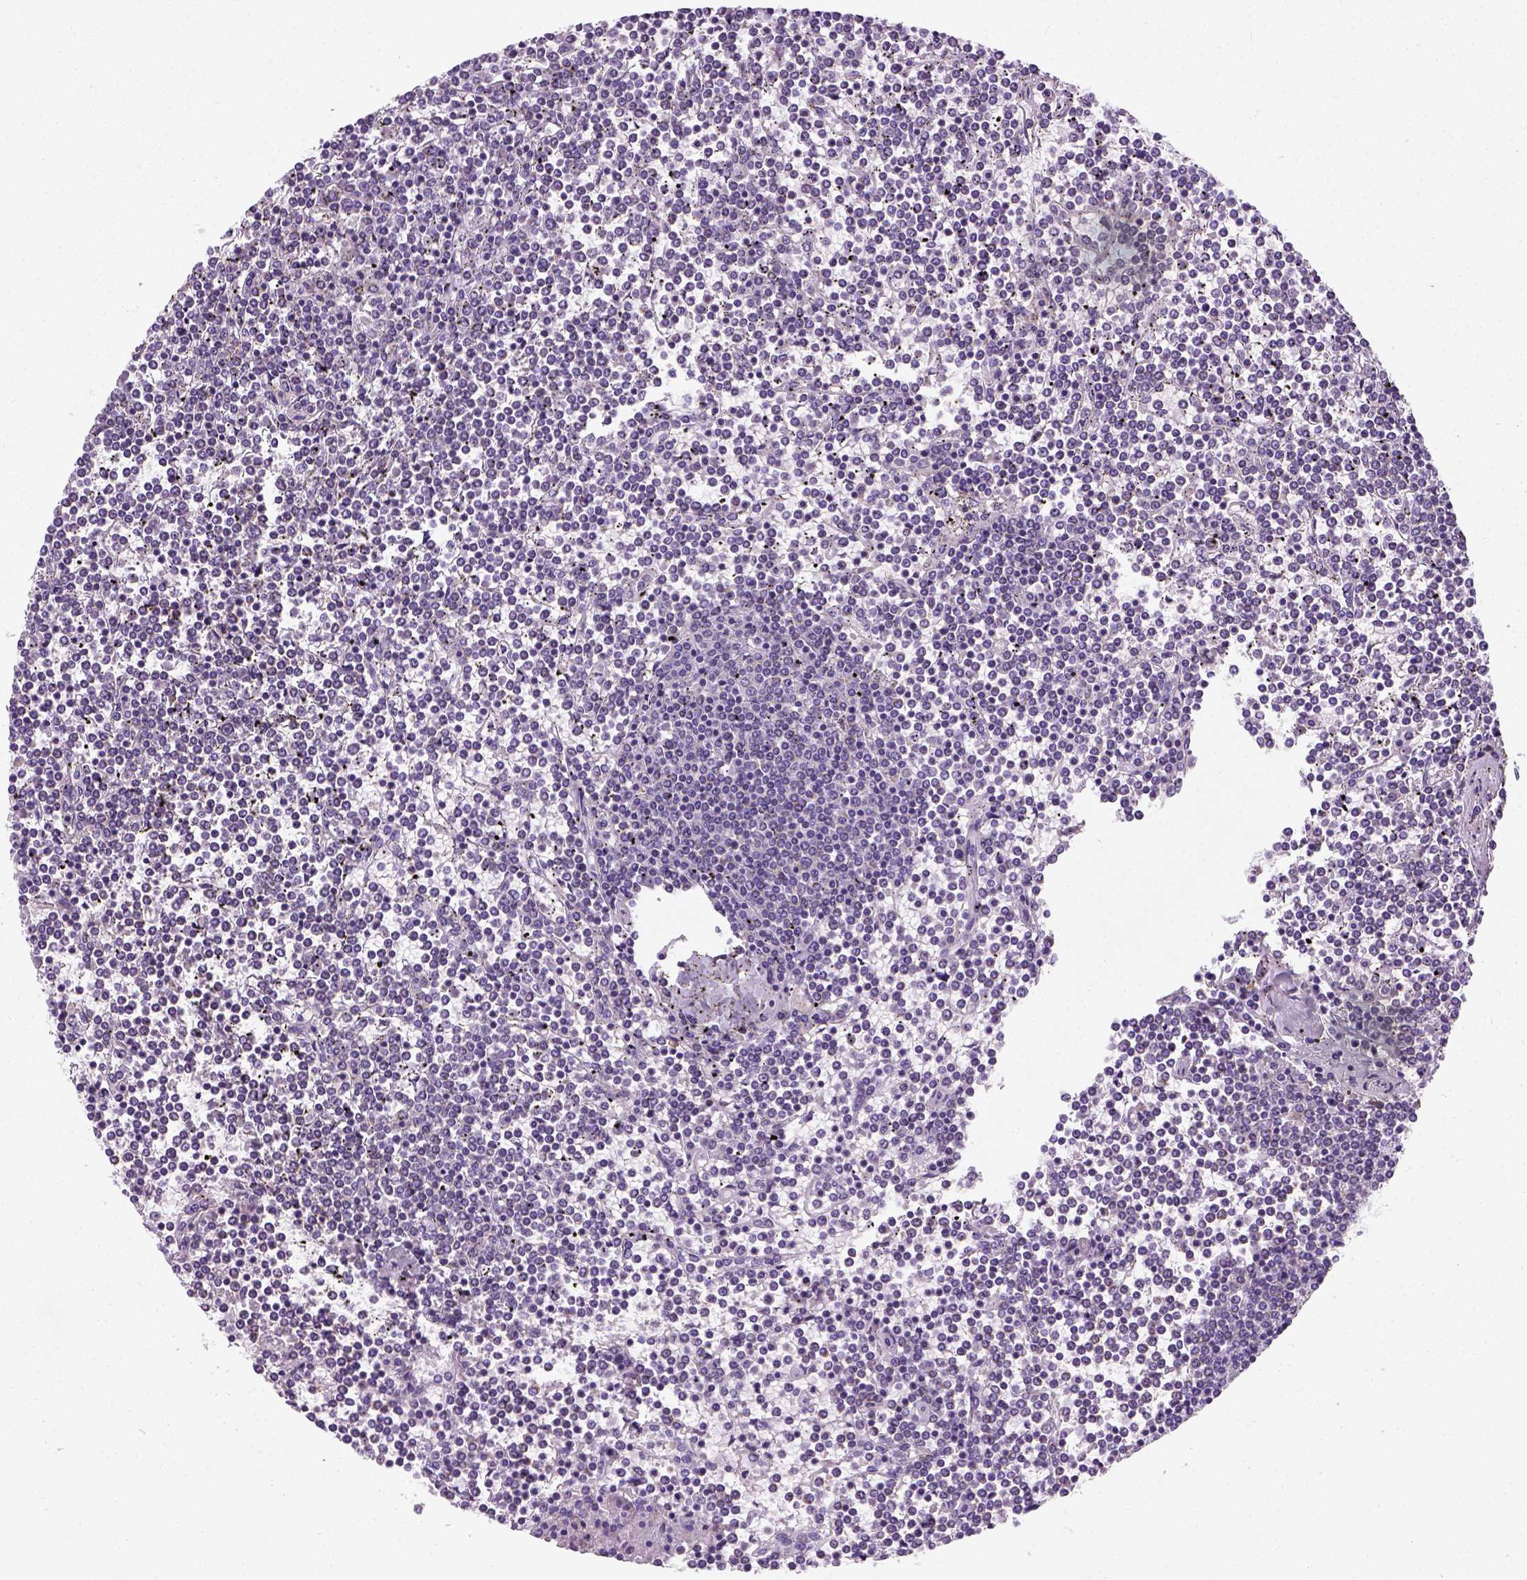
{"staining": {"intensity": "negative", "quantity": "none", "location": "none"}, "tissue": "lymphoma", "cell_type": "Tumor cells", "image_type": "cancer", "snomed": [{"axis": "morphology", "description": "Malignant lymphoma, non-Hodgkin's type, Low grade"}, {"axis": "topography", "description": "Spleen"}], "caption": "Low-grade malignant lymphoma, non-Hodgkin's type stained for a protein using immunohistochemistry displays no staining tumor cells.", "gene": "CHODL", "patient": {"sex": "female", "age": 19}}